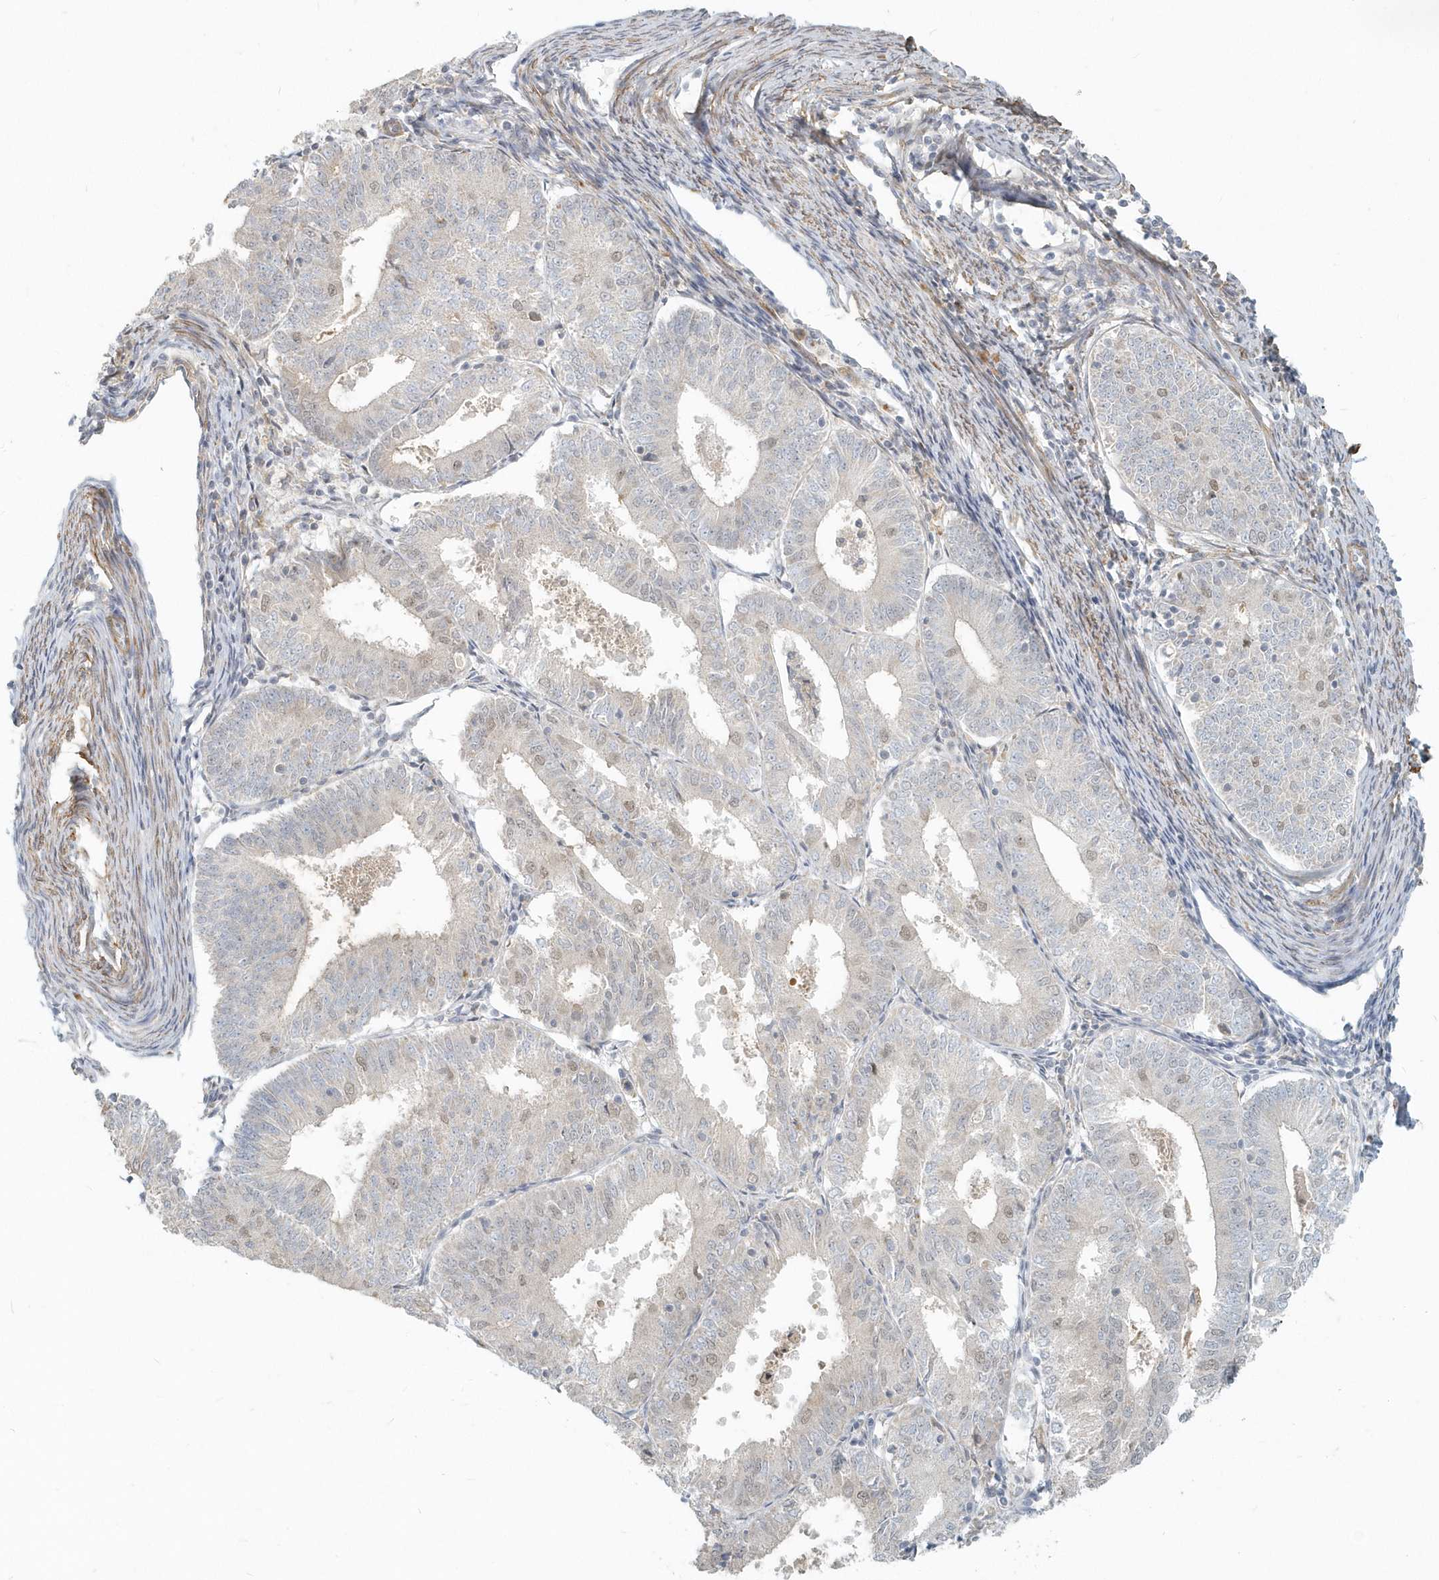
{"staining": {"intensity": "weak", "quantity": "<25%", "location": "nuclear"}, "tissue": "endometrial cancer", "cell_type": "Tumor cells", "image_type": "cancer", "snomed": [{"axis": "morphology", "description": "Adenocarcinoma, NOS"}, {"axis": "topography", "description": "Endometrium"}], "caption": "An image of endometrial cancer (adenocarcinoma) stained for a protein shows no brown staining in tumor cells.", "gene": "NAPB", "patient": {"sex": "female", "age": 57}}